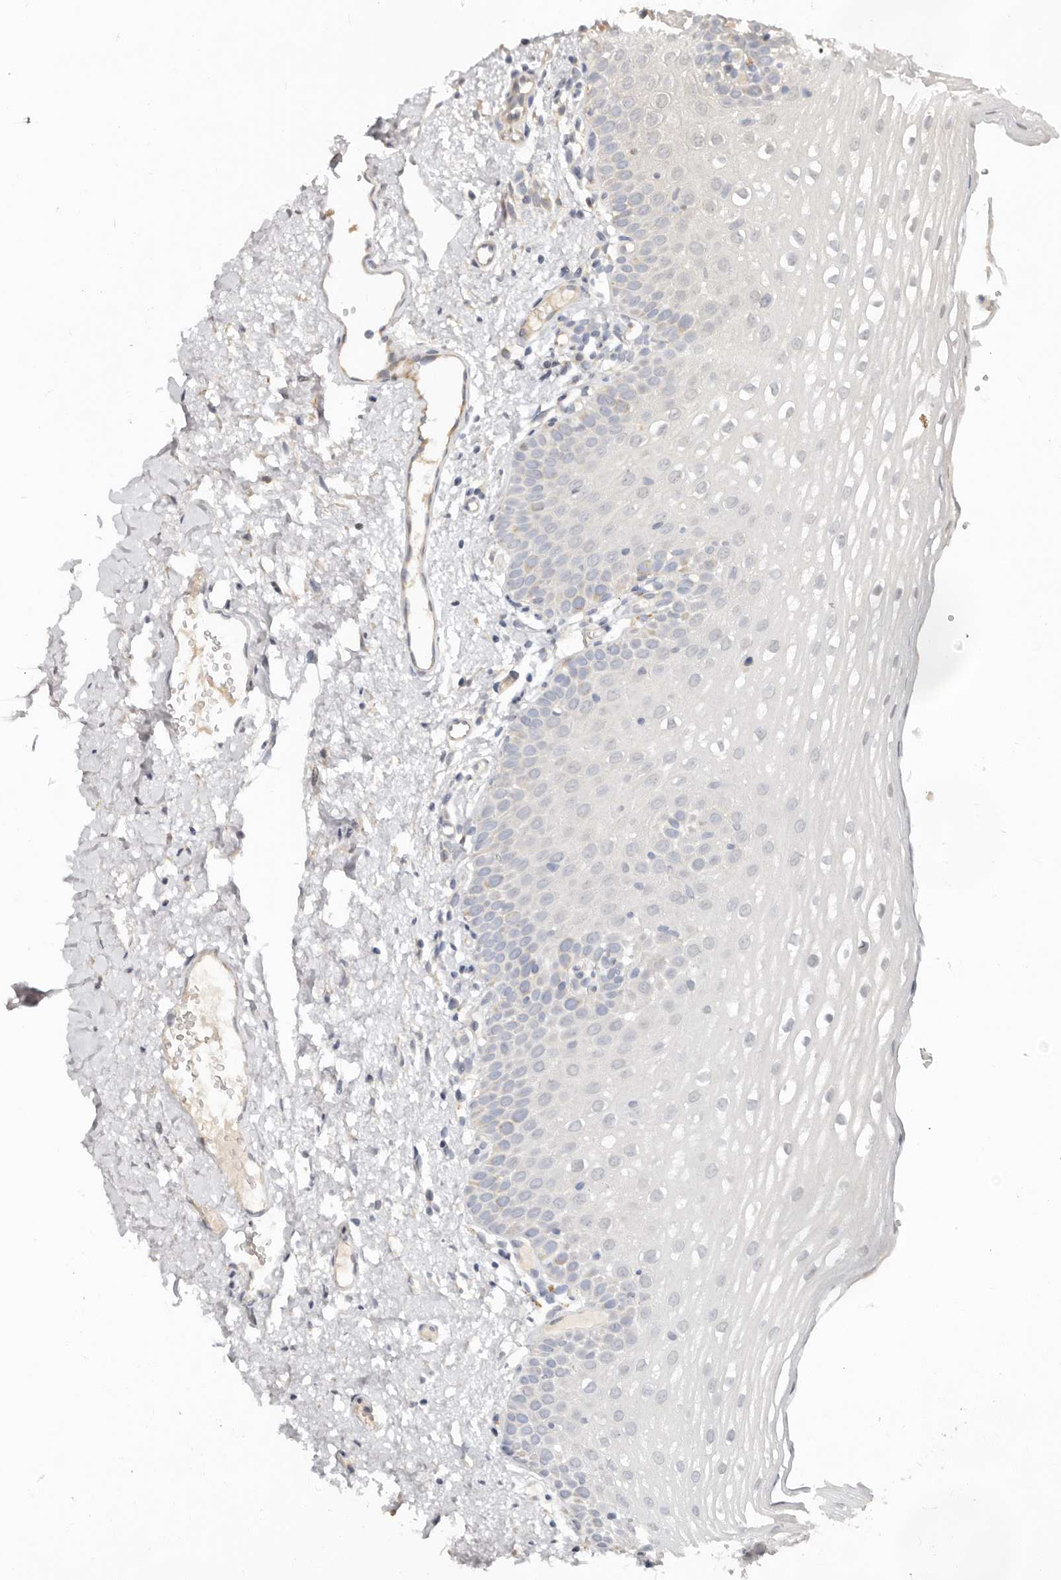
{"staining": {"intensity": "negative", "quantity": "none", "location": "none"}, "tissue": "oral mucosa", "cell_type": "Squamous epithelial cells", "image_type": "normal", "snomed": [{"axis": "morphology", "description": "Normal tissue, NOS"}, {"axis": "topography", "description": "Oral tissue"}], "caption": "Oral mucosa stained for a protein using immunohistochemistry (IHC) displays no expression squamous epithelial cells.", "gene": "MTFR2", "patient": {"sex": "female", "age": 56}}